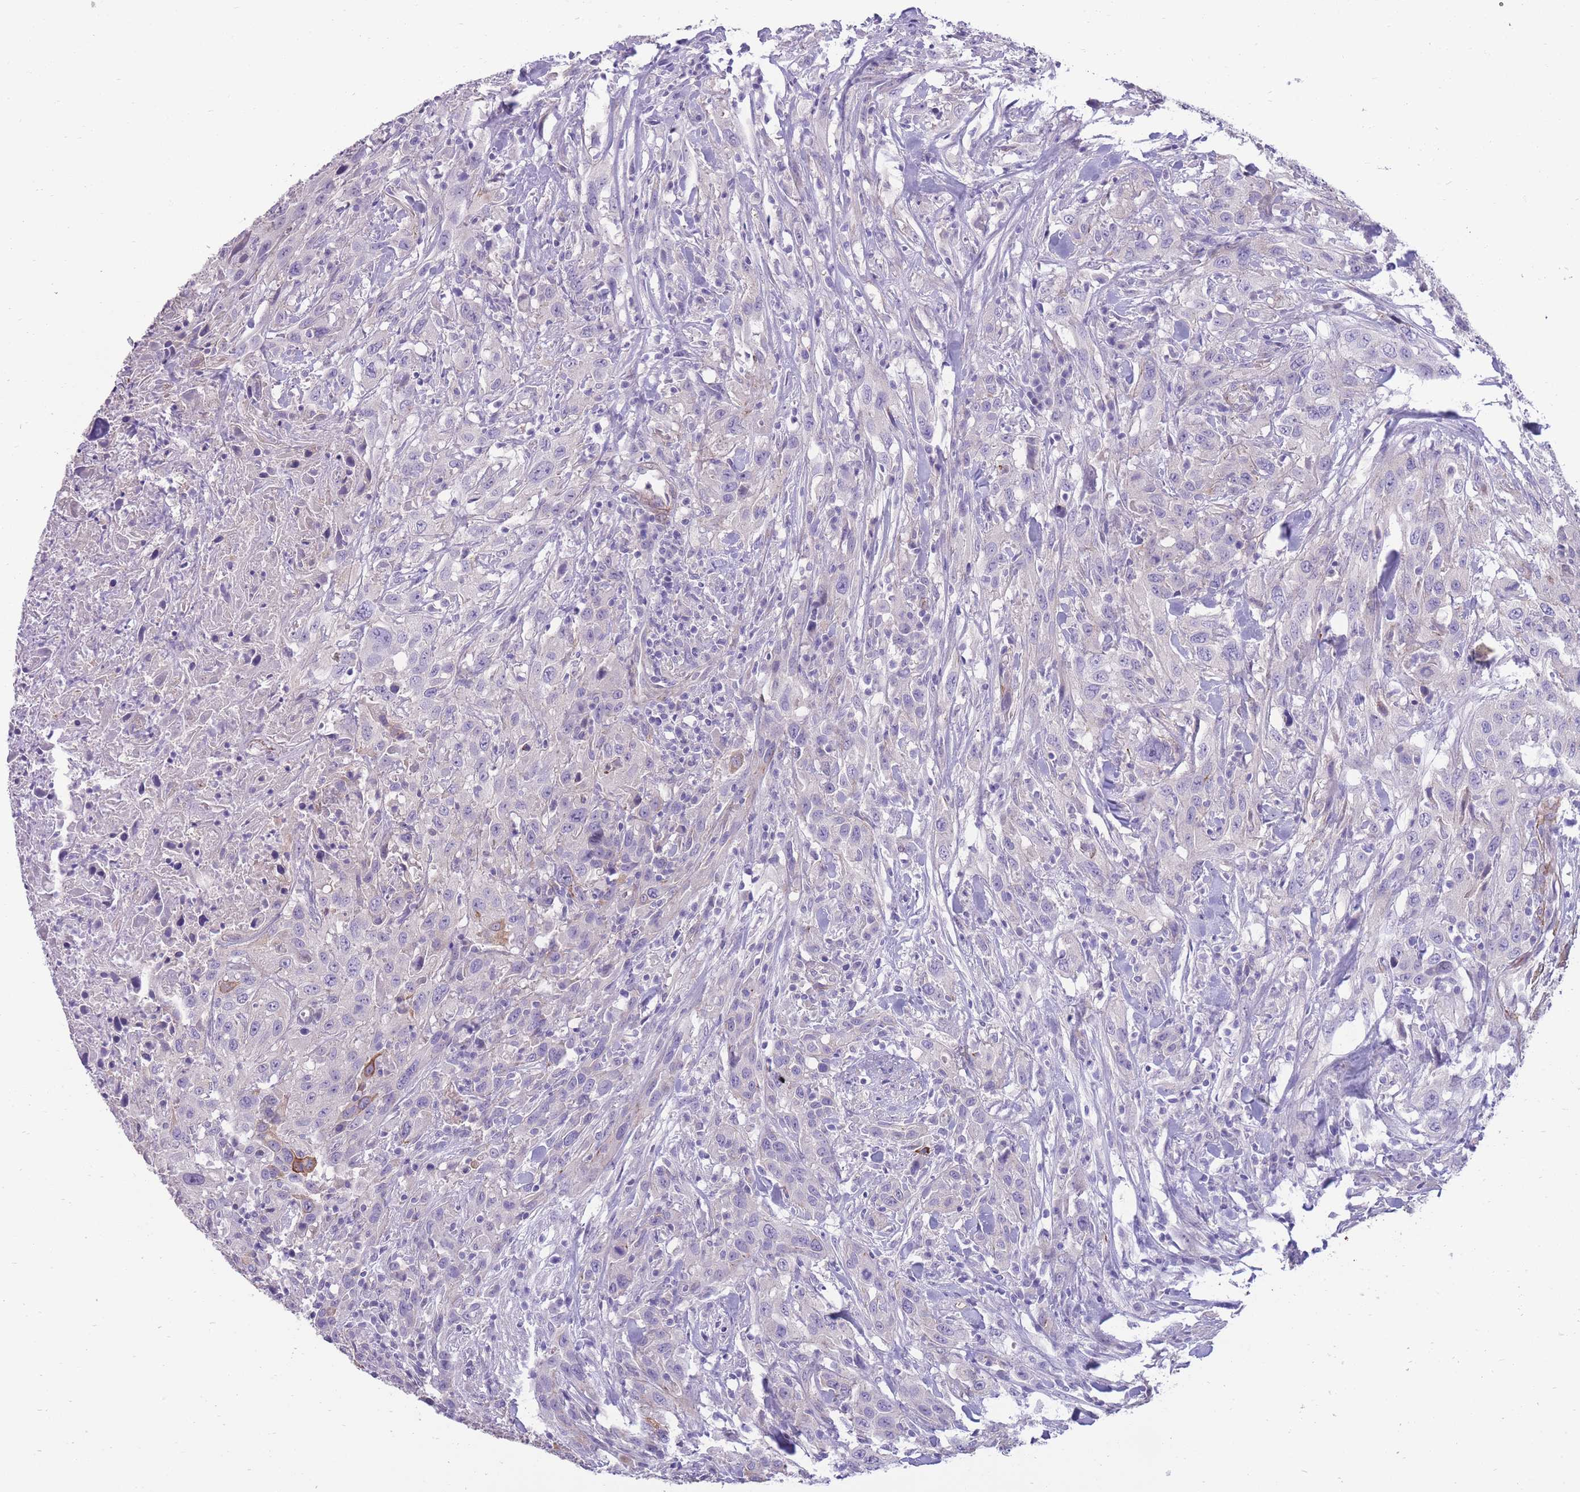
{"staining": {"intensity": "moderate", "quantity": "<25%", "location": "cytoplasmic/membranous"}, "tissue": "urothelial cancer", "cell_type": "Tumor cells", "image_type": "cancer", "snomed": [{"axis": "morphology", "description": "Urothelial carcinoma, High grade"}, {"axis": "topography", "description": "Urinary bladder"}], "caption": "Immunohistochemistry (IHC) photomicrograph of urothelial carcinoma (high-grade) stained for a protein (brown), which reveals low levels of moderate cytoplasmic/membranous staining in approximately <25% of tumor cells.", "gene": "RGS11", "patient": {"sex": "male", "age": 61}}